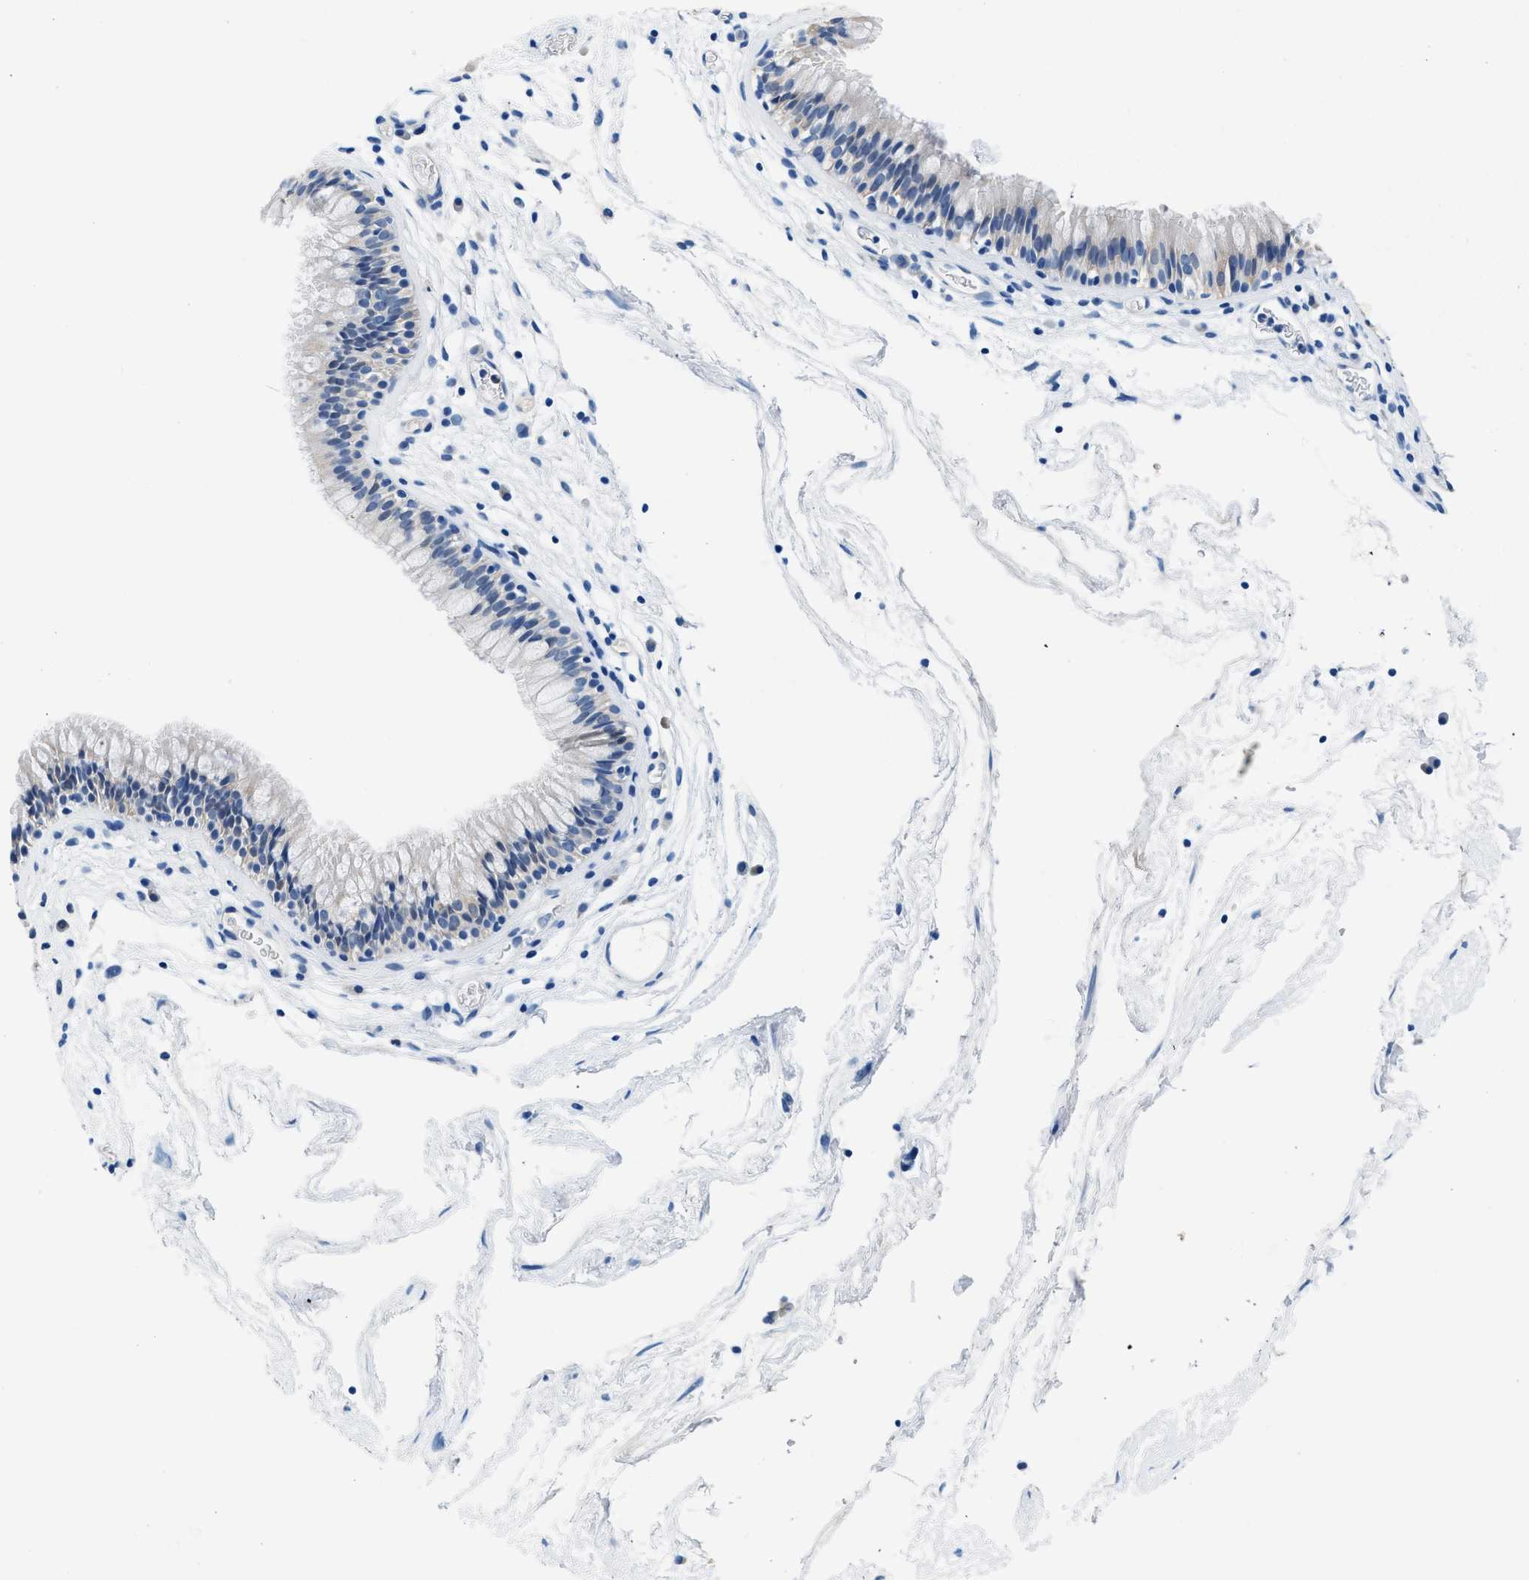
{"staining": {"intensity": "negative", "quantity": "none", "location": "none"}, "tissue": "nasopharynx", "cell_type": "Respiratory epithelial cells", "image_type": "normal", "snomed": [{"axis": "morphology", "description": "Normal tissue, NOS"}, {"axis": "morphology", "description": "Inflammation, NOS"}, {"axis": "topography", "description": "Nasopharynx"}], "caption": "Immunohistochemistry micrograph of unremarkable nasopharynx: human nasopharynx stained with DAB reveals no significant protein staining in respiratory epithelial cells. (DAB (3,3'-diaminobenzidine) immunohistochemistry visualized using brightfield microscopy, high magnification).", "gene": "FADS6", "patient": {"sex": "male", "age": 48}}